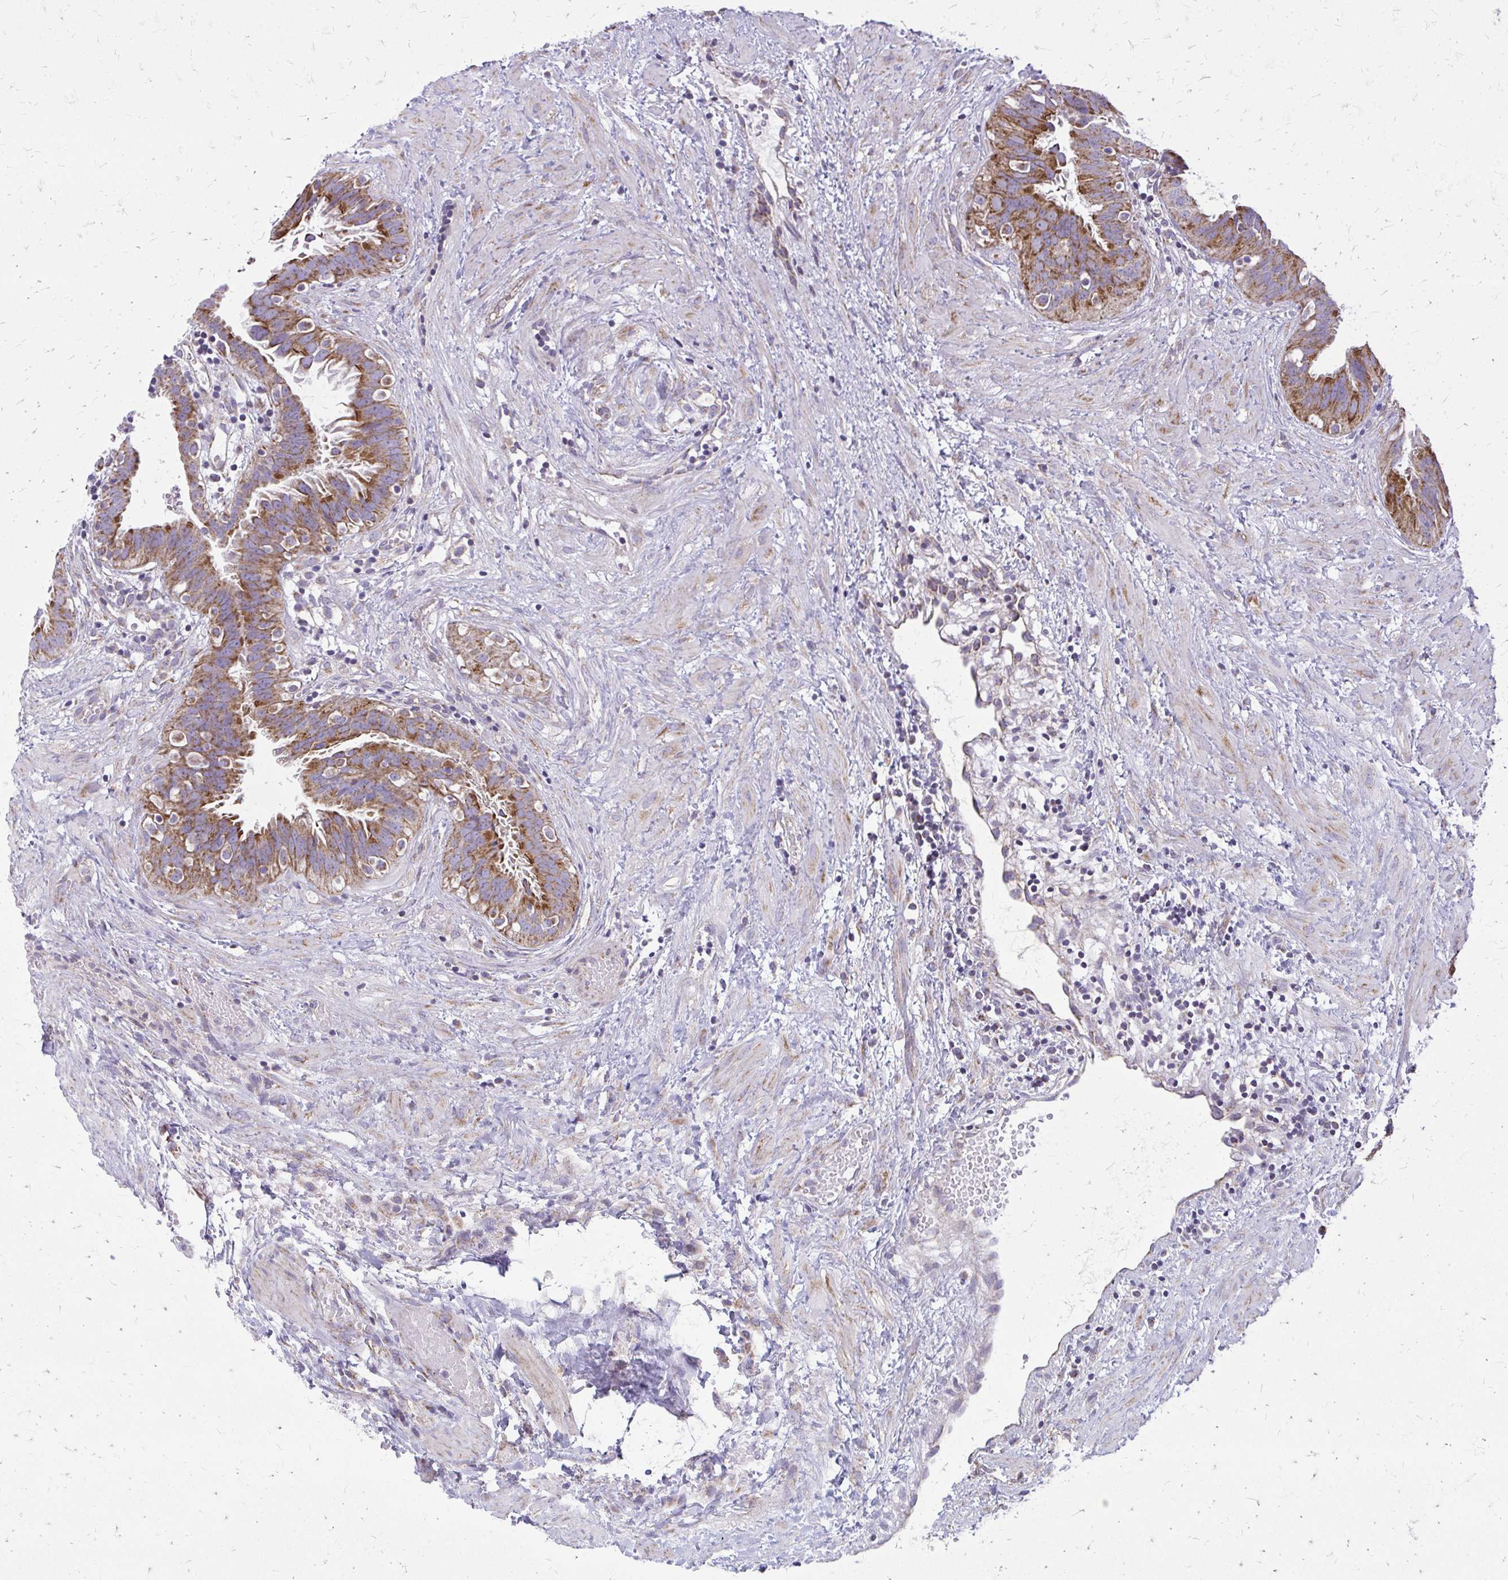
{"staining": {"intensity": "strong", "quantity": ">75%", "location": "cytoplasmic/membranous"}, "tissue": "fallopian tube", "cell_type": "Glandular cells", "image_type": "normal", "snomed": [{"axis": "morphology", "description": "Normal tissue, NOS"}, {"axis": "topography", "description": "Fallopian tube"}], "caption": "A brown stain shows strong cytoplasmic/membranous positivity of a protein in glandular cells of benign human fallopian tube. Immunohistochemistry stains the protein of interest in brown and the nuclei are stained blue.", "gene": "IFIT1", "patient": {"sex": "female", "age": 37}}